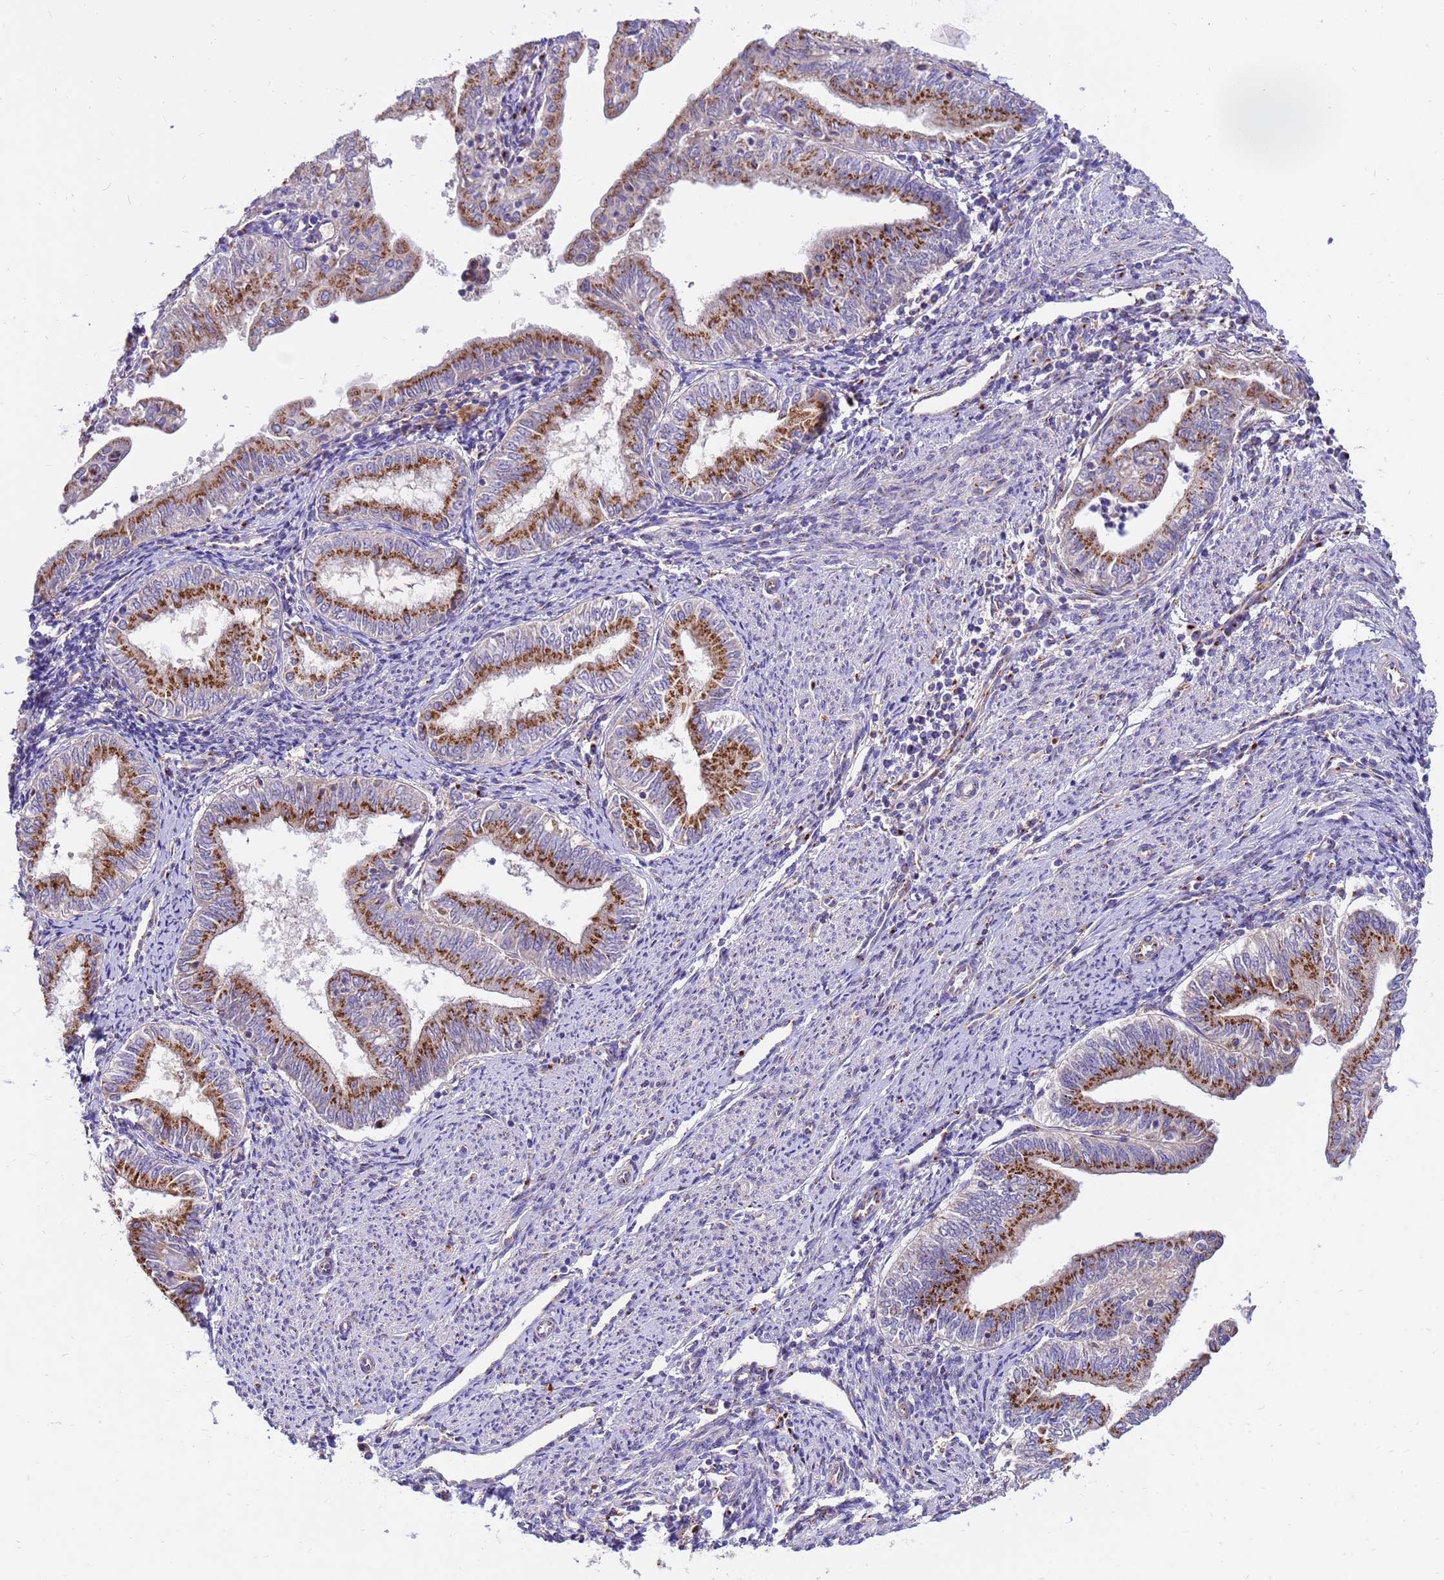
{"staining": {"intensity": "strong", "quantity": ">75%", "location": "cytoplasmic/membranous"}, "tissue": "endometrial cancer", "cell_type": "Tumor cells", "image_type": "cancer", "snomed": [{"axis": "morphology", "description": "Adenocarcinoma, NOS"}, {"axis": "topography", "description": "Endometrium"}], "caption": "Endometrial adenocarcinoma tissue reveals strong cytoplasmic/membranous expression in about >75% of tumor cells, visualized by immunohistochemistry.", "gene": "HPS3", "patient": {"sex": "female", "age": 66}}